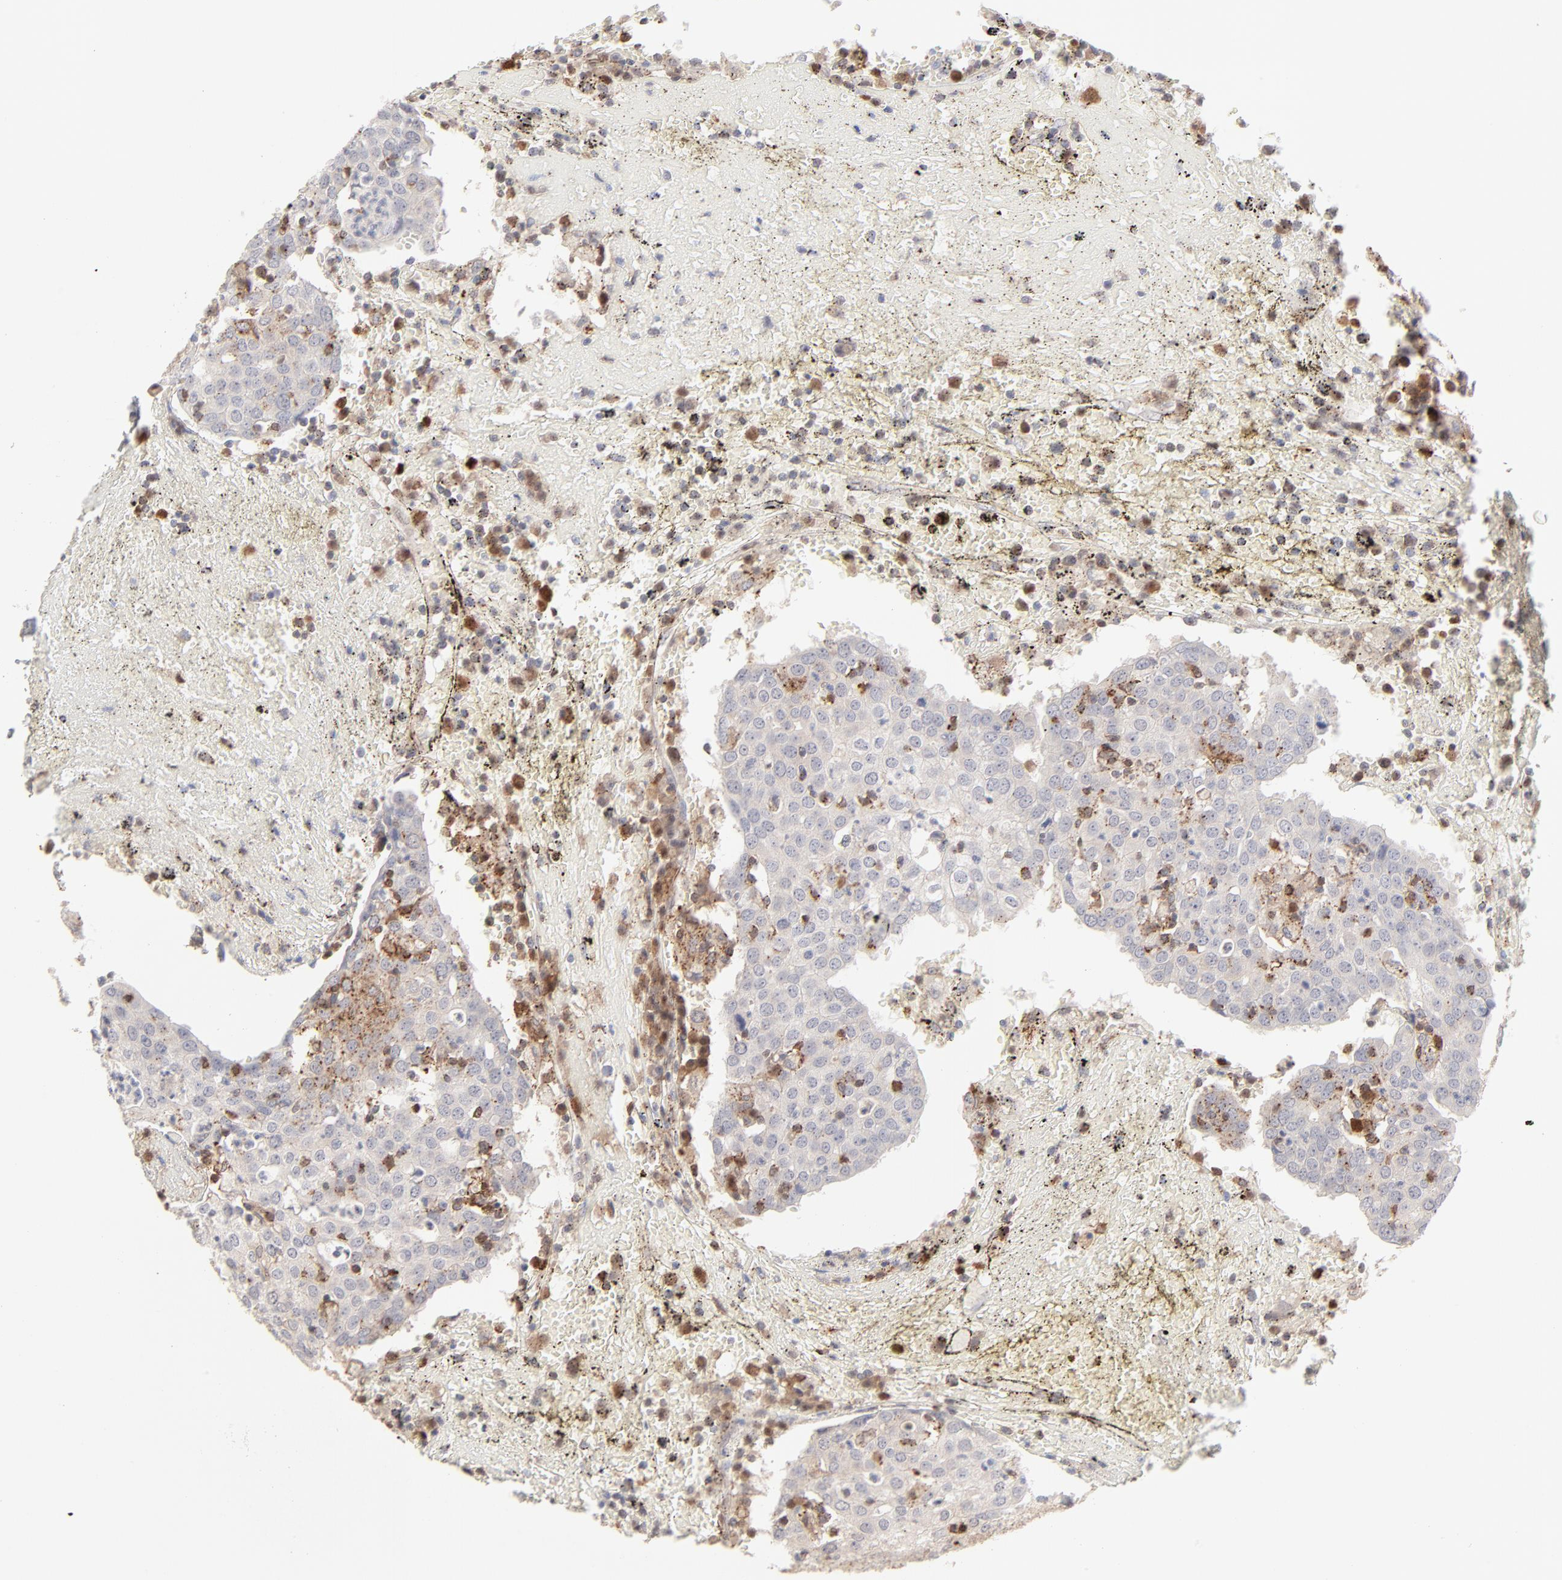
{"staining": {"intensity": "moderate", "quantity": "25%-75%", "location": "cytoplasmic/membranous"}, "tissue": "head and neck cancer", "cell_type": "Tumor cells", "image_type": "cancer", "snomed": [{"axis": "morphology", "description": "Adenocarcinoma, NOS"}, {"axis": "topography", "description": "Salivary gland"}, {"axis": "topography", "description": "Head-Neck"}], "caption": "A brown stain shows moderate cytoplasmic/membranous positivity of a protein in head and neck cancer (adenocarcinoma) tumor cells. Nuclei are stained in blue.", "gene": "CDK6", "patient": {"sex": "female", "age": 65}}